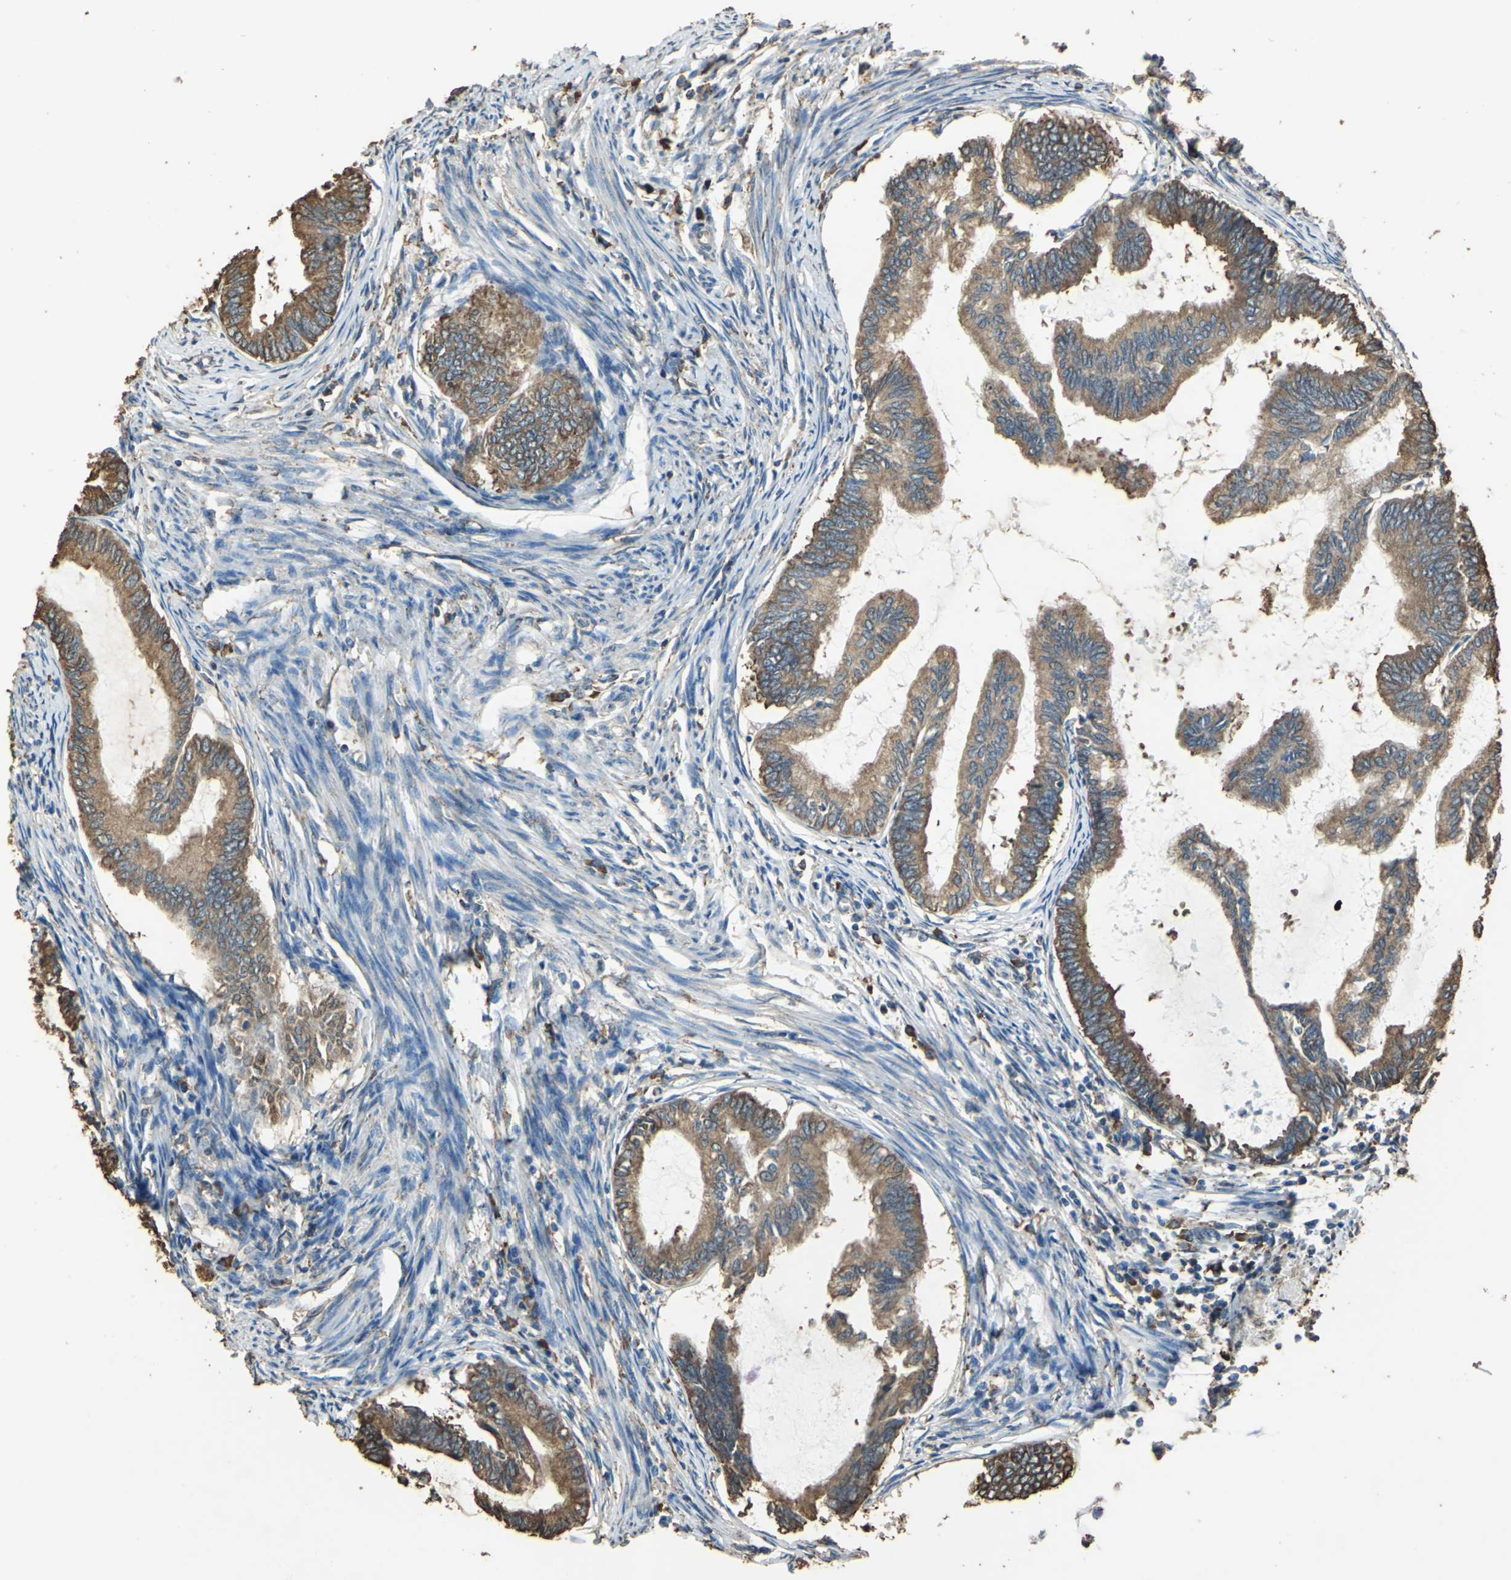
{"staining": {"intensity": "strong", "quantity": ">75%", "location": "cytoplasmic/membranous"}, "tissue": "endometrial cancer", "cell_type": "Tumor cells", "image_type": "cancer", "snomed": [{"axis": "morphology", "description": "Adenocarcinoma, NOS"}, {"axis": "topography", "description": "Endometrium"}], "caption": "An image of endometrial adenocarcinoma stained for a protein reveals strong cytoplasmic/membranous brown staining in tumor cells.", "gene": "GPANK1", "patient": {"sex": "female", "age": 86}}